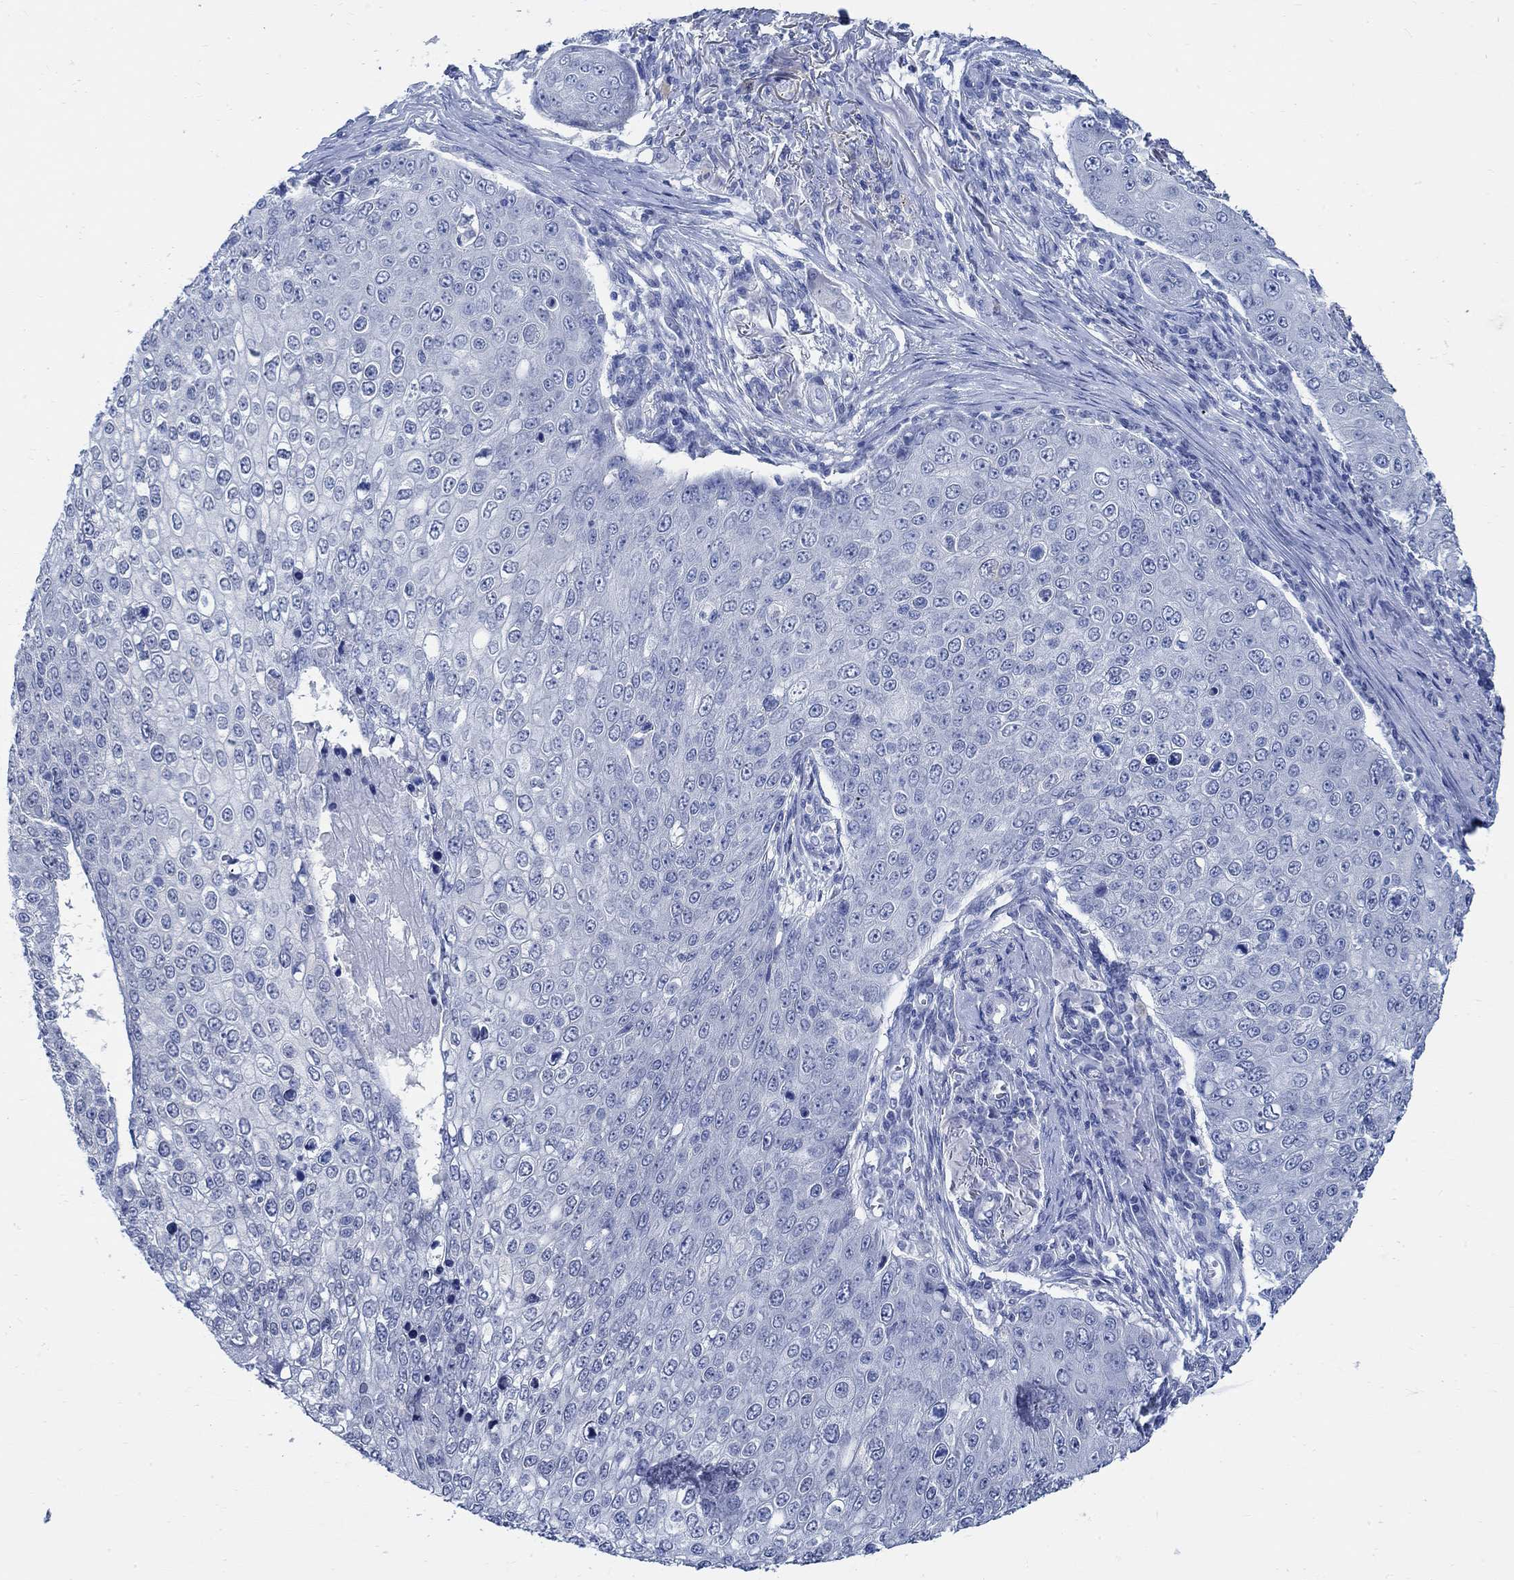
{"staining": {"intensity": "negative", "quantity": "none", "location": "none"}, "tissue": "skin cancer", "cell_type": "Tumor cells", "image_type": "cancer", "snomed": [{"axis": "morphology", "description": "Squamous cell carcinoma, NOS"}, {"axis": "topography", "description": "Skin"}], "caption": "The image exhibits no significant positivity in tumor cells of skin squamous cell carcinoma.", "gene": "CAMK2N1", "patient": {"sex": "male", "age": 71}}